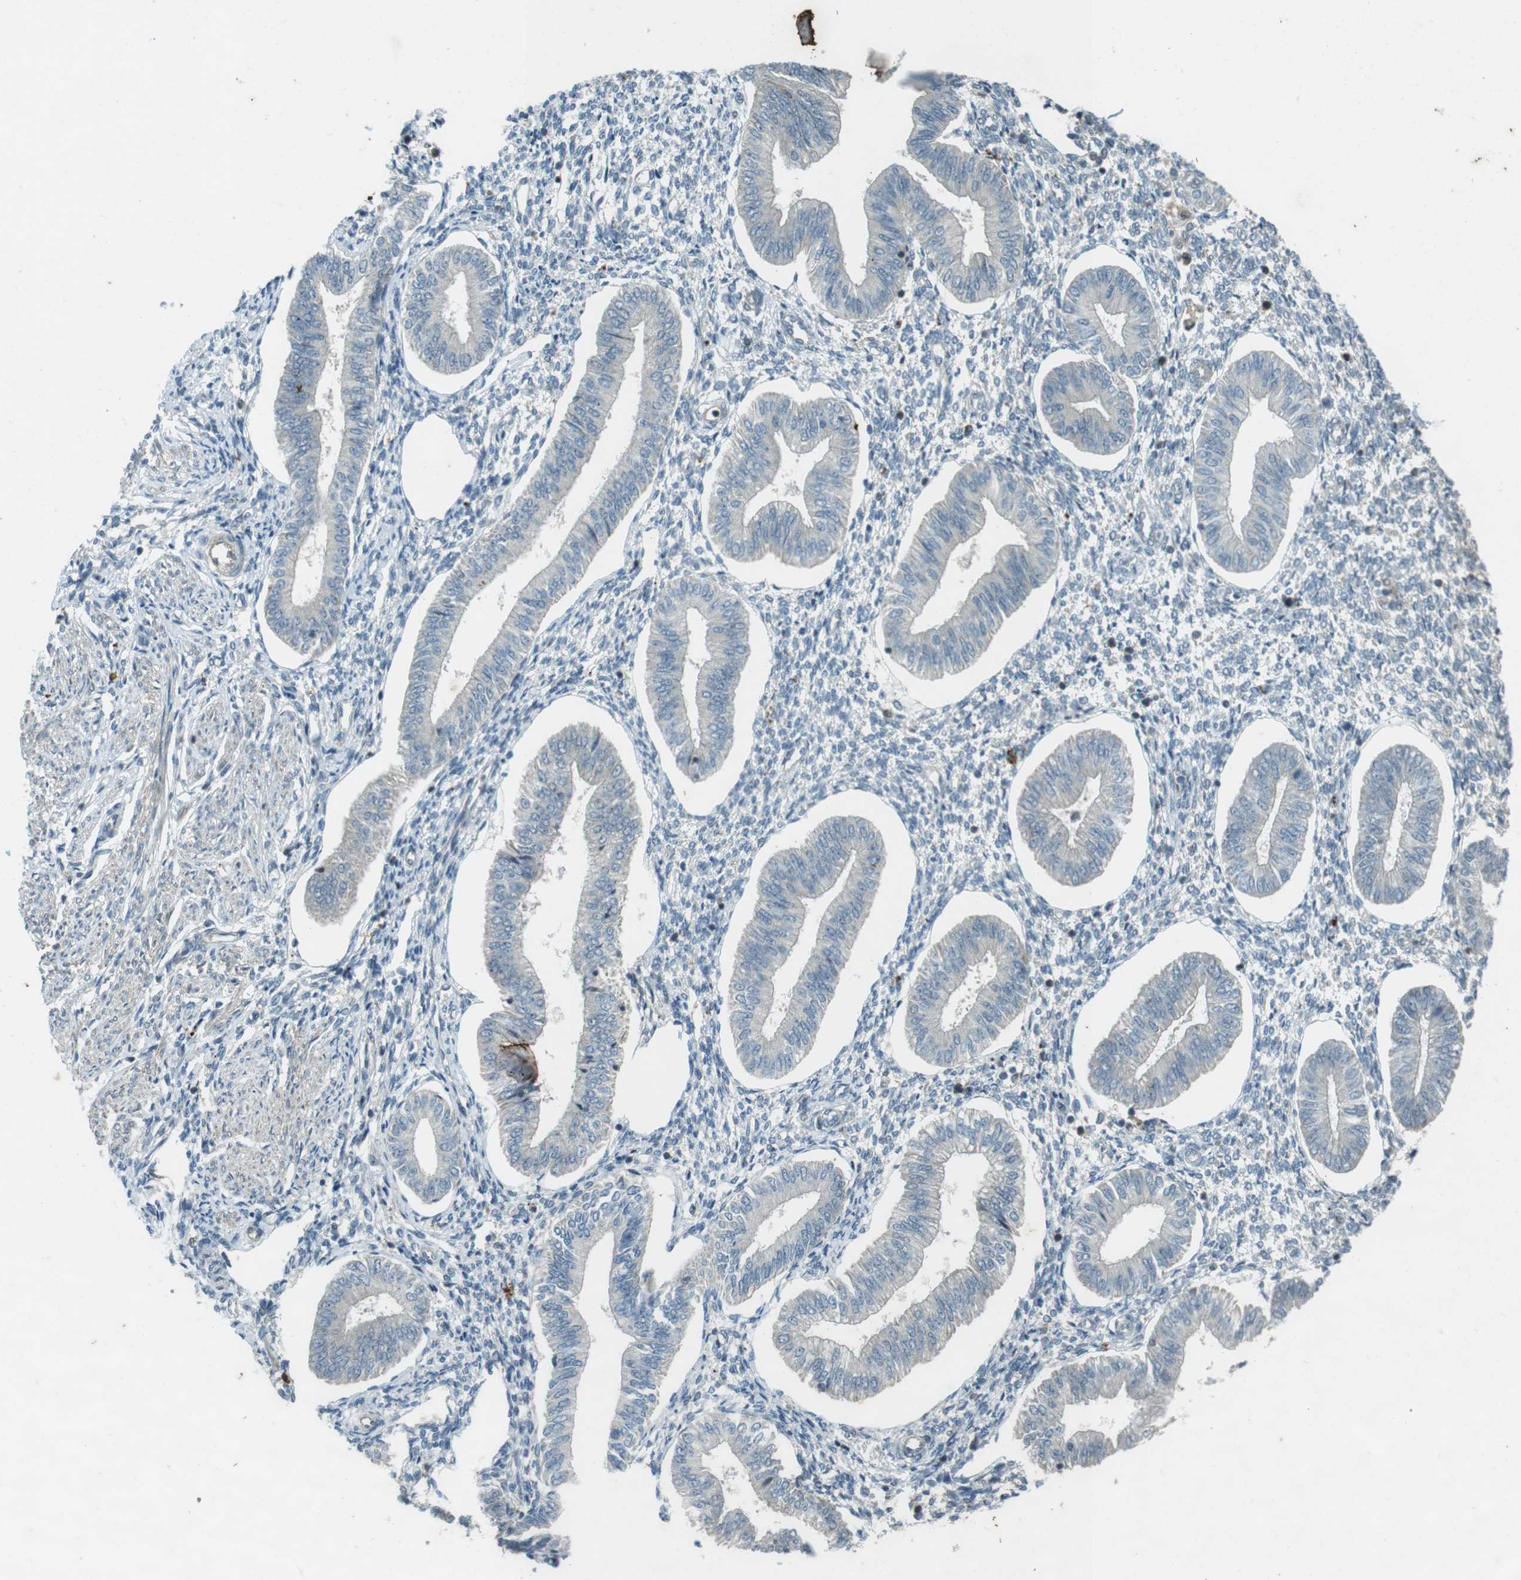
{"staining": {"intensity": "weak", "quantity": "25%-75%", "location": "cytoplasmic/membranous"}, "tissue": "endometrium", "cell_type": "Cells in endometrial stroma", "image_type": "normal", "snomed": [{"axis": "morphology", "description": "Normal tissue, NOS"}, {"axis": "topography", "description": "Endometrium"}], "caption": "Cells in endometrial stroma show low levels of weak cytoplasmic/membranous expression in about 25%-75% of cells in normal endometrium.", "gene": "ZYX", "patient": {"sex": "female", "age": 50}}